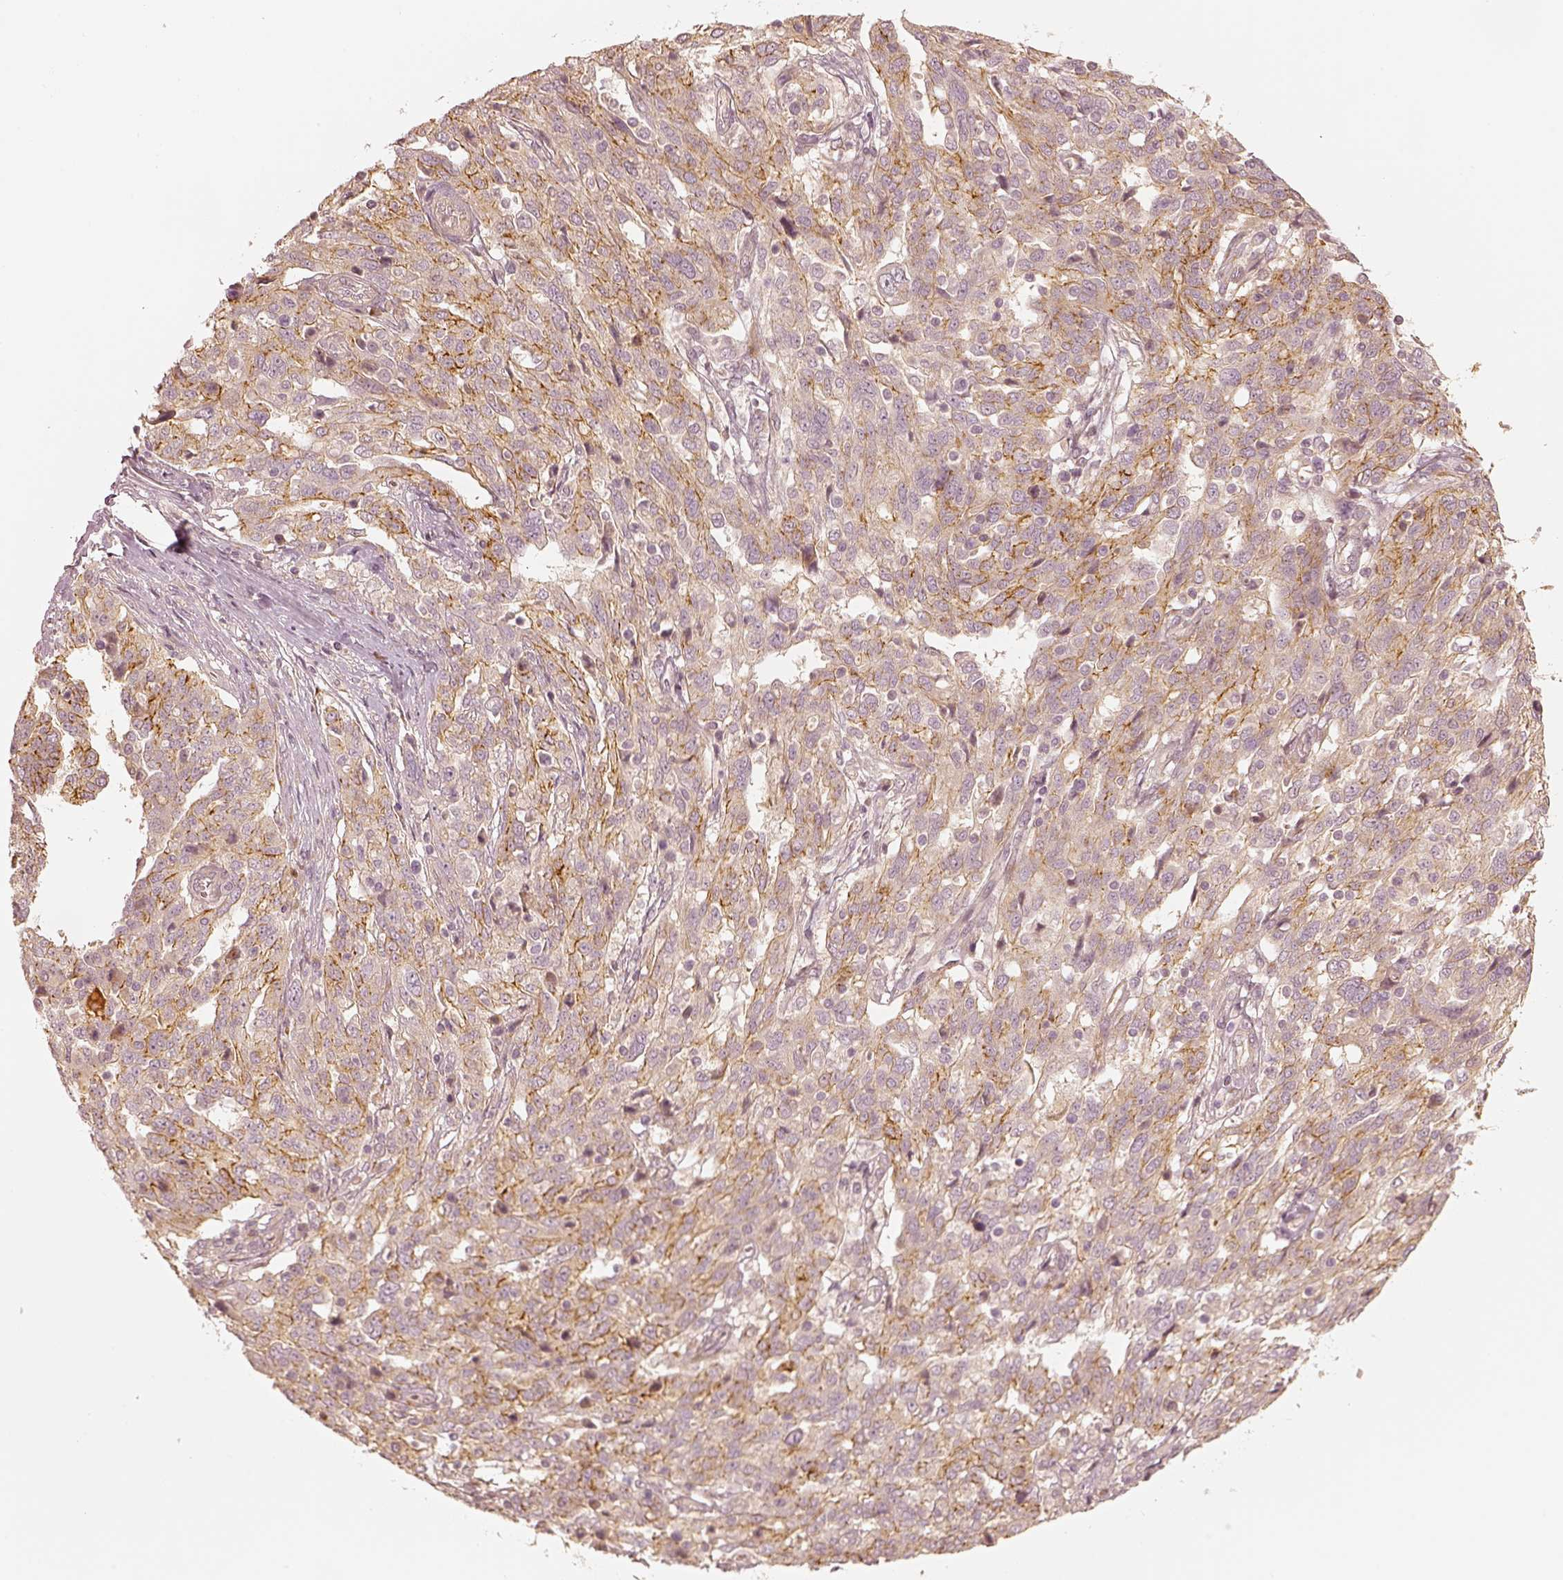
{"staining": {"intensity": "moderate", "quantity": ">75%", "location": "cytoplasmic/membranous"}, "tissue": "ovarian cancer", "cell_type": "Tumor cells", "image_type": "cancer", "snomed": [{"axis": "morphology", "description": "Cystadenocarcinoma, serous, NOS"}, {"axis": "topography", "description": "Ovary"}], "caption": "Immunohistochemistry (IHC) histopathology image of neoplastic tissue: human ovarian cancer (serous cystadenocarcinoma) stained using immunohistochemistry exhibits medium levels of moderate protein expression localized specifically in the cytoplasmic/membranous of tumor cells, appearing as a cytoplasmic/membranous brown color.", "gene": "GORASP2", "patient": {"sex": "female", "age": 67}}